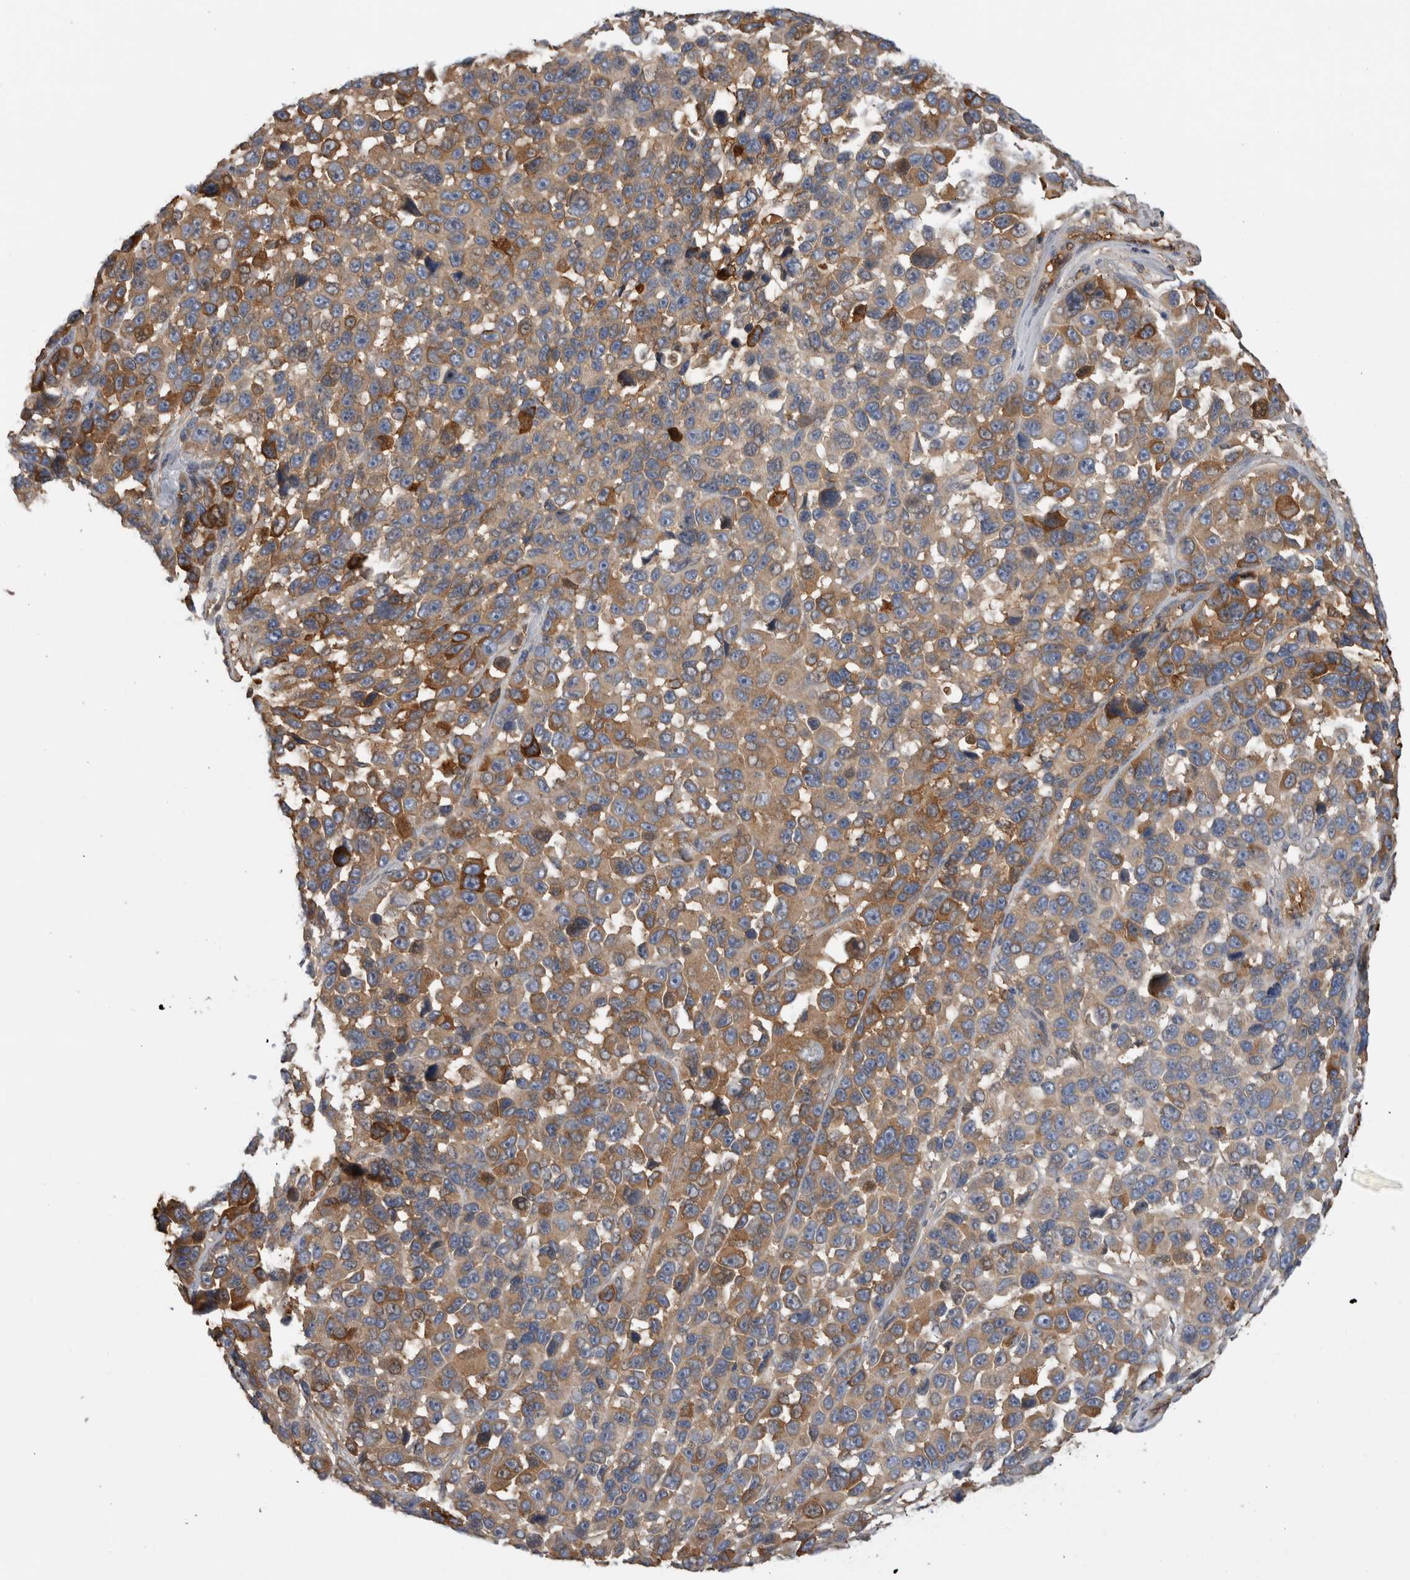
{"staining": {"intensity": "moderate", "quantity": "25%-75%", "location": "cytoplasmic/membranous"}, "tissue": "melanoma", "cell_type": "Tumor cells", "image_type": "cancer", "snomed": [{"axis": "morphology", "description": "Malignant melanoma, NOS"}, {"axis": "topography", "description": "Skin"}], "caption": "Immunohistochemistry micrograph of malignant melanoma stained for a protein (brown), which reveals medium levels of moderate cytoplasmic/membranous positivity in approximately 25%-75% of tumor cells.", "gene": "TBCE", "patient": {"sex": "male", "age": 53}}